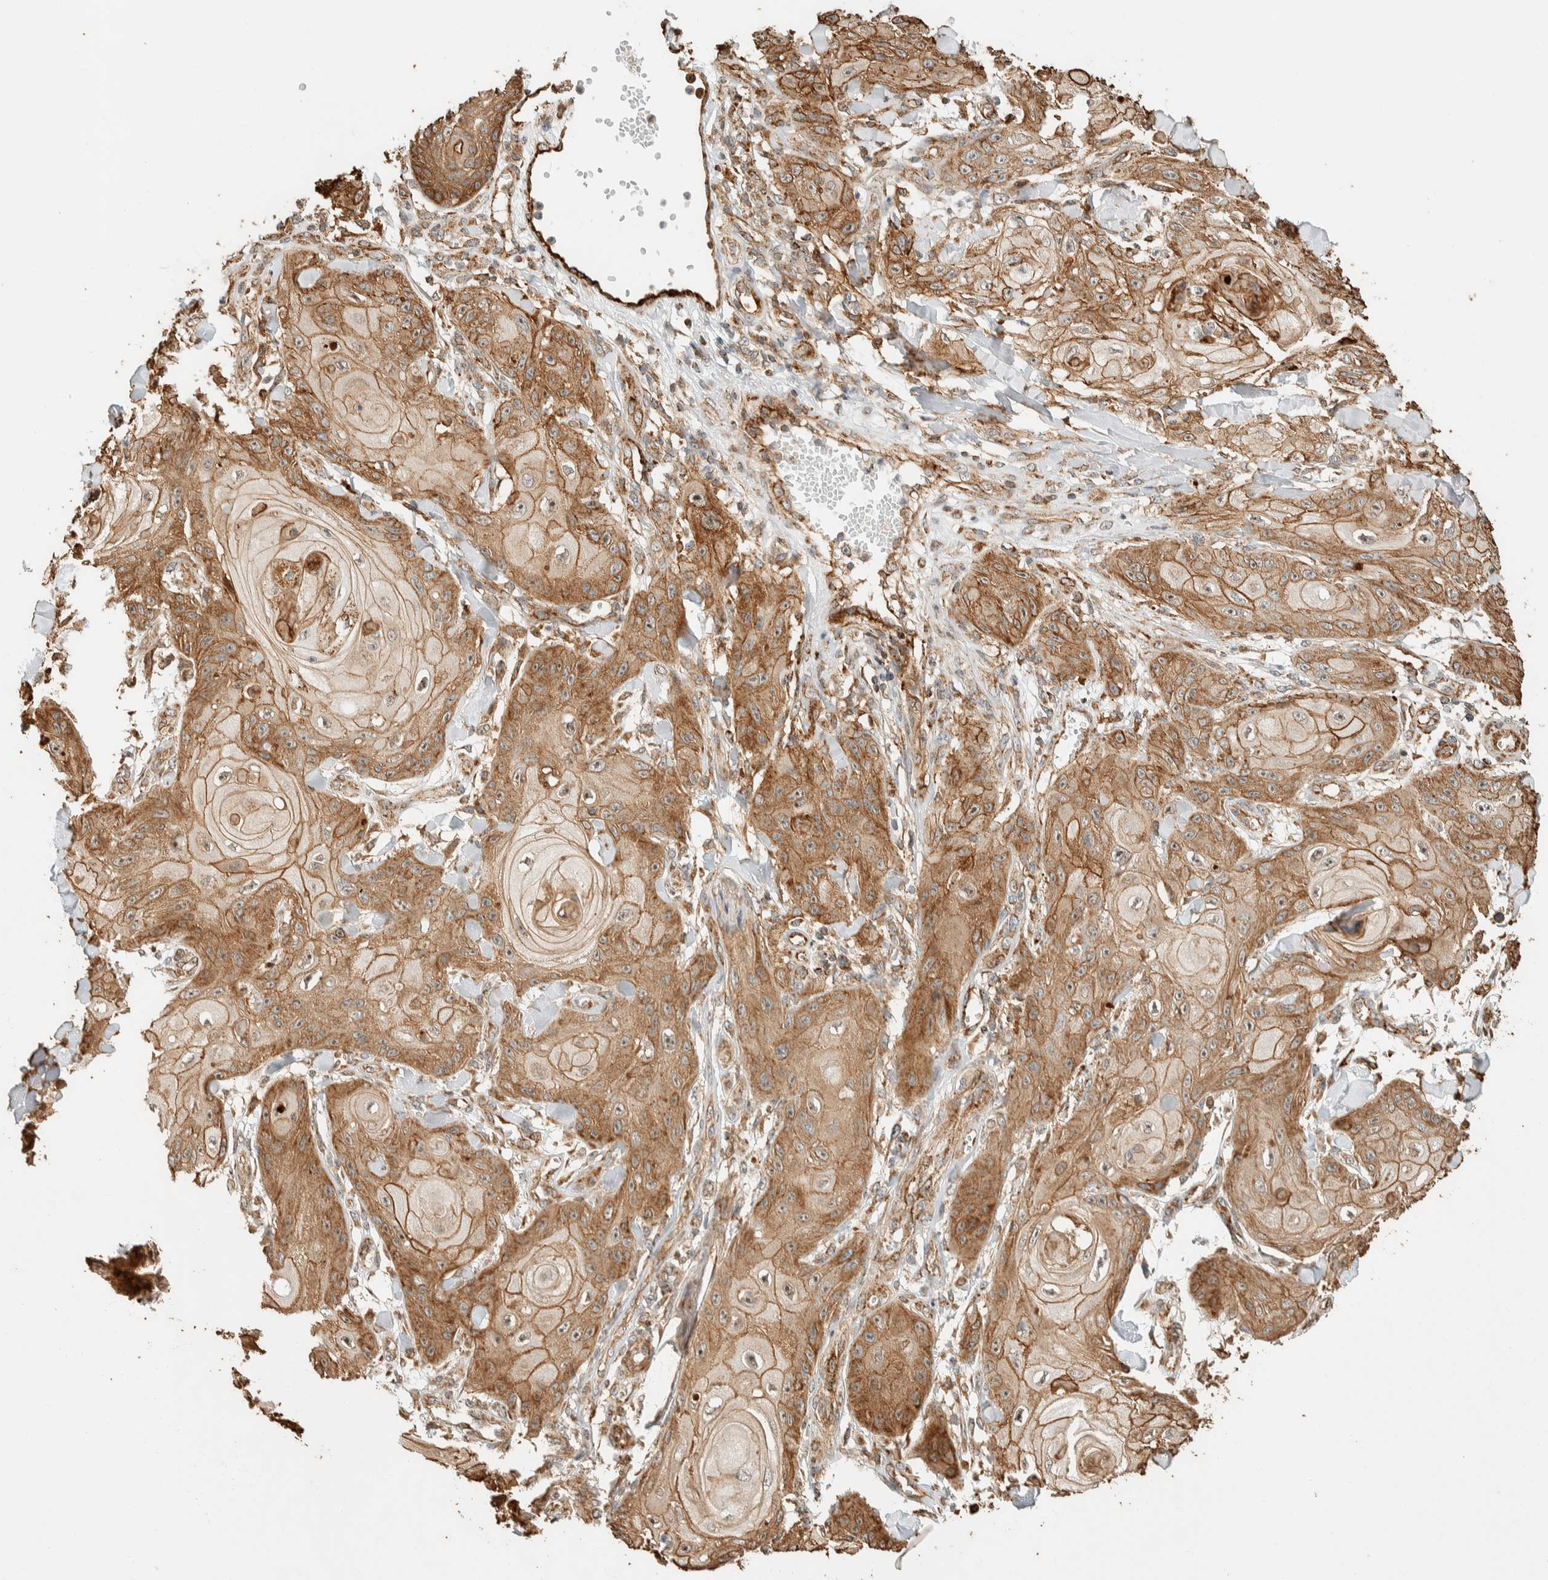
{"staining": {"intensity": "moderate", "quantity": ">75%", "location": "cytoplasmic/membranous"}, "tissue": "skin cancer", "cell_type": "Tumor cells", "image_type": "cancer", "snomed": [{"axis": "morphology", "description": "Squamous cell carcinoma, NOS"}, {"axis": "topography", "description": "Skin"}], "caption": "Immunohistochemical staining of human skin cancer (squamous cell carcinoma) demonstrates medium levels of moderate cytoplasmic/membranous protein staining in approximately >75% of tumor cells.", "gene": "KIF9", "patient": {"sex": "male", "age": 74}}